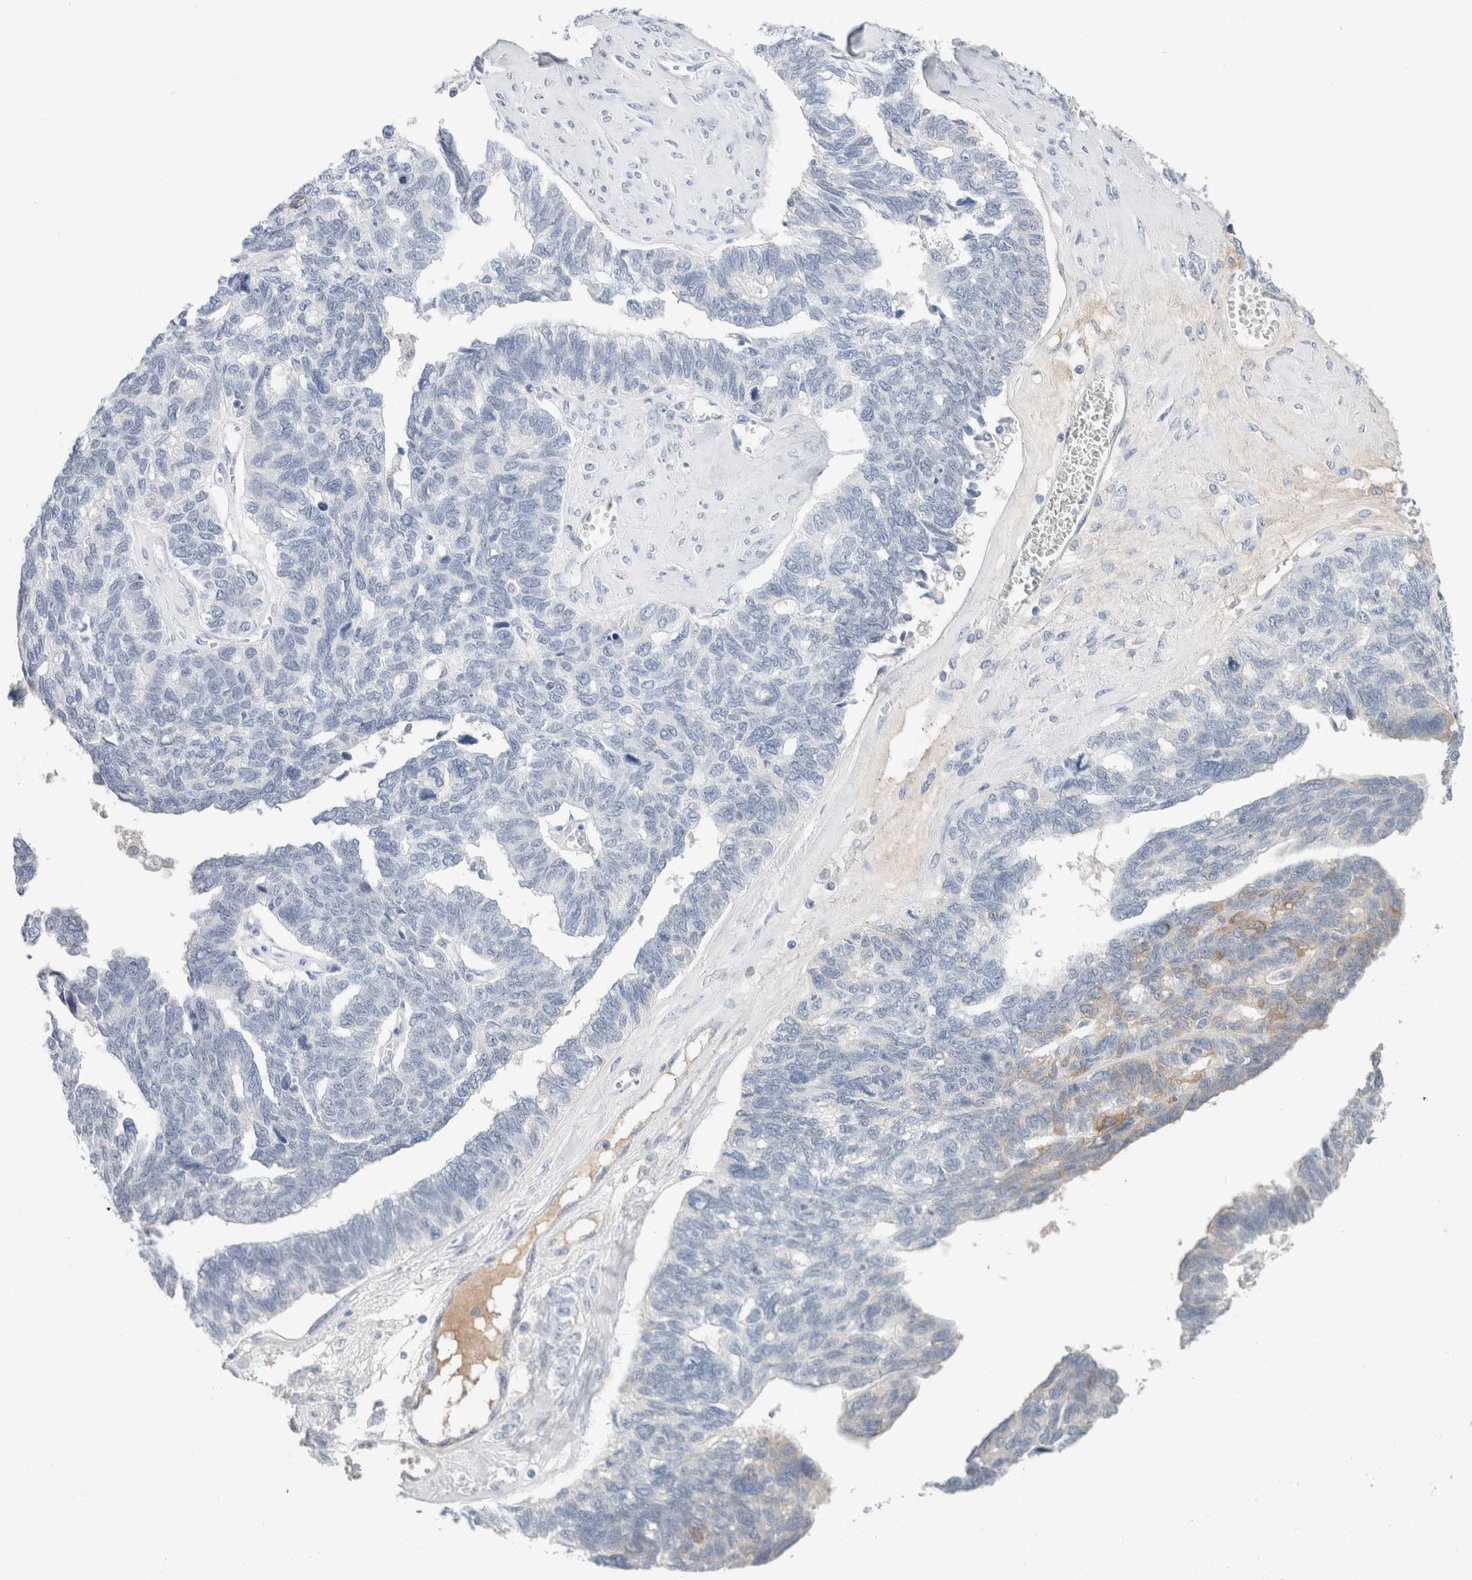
{"staining": {"intensity": "weak", "quantity": "<25%", "location": "cytoplasmic/membranous"}, "tissue": "ovarian cancer", "cell_type": "Tumor cells", "image_type": "cancer", "snomed": [{"axis": "morphology", "description": "Cystadenocarcinoma, serous, NOS"}, {"axis": "topography", "description": "Ovary"}], "caption": "Immunohistochemistry (IHC) photomicrograph of serous cystadenocarcinoma (ovarian) stained for a protein (brown), which demonstrates no expression in tumor cells.", "gene": "IL6", "patient": {"sex": "female", "age": 79}}